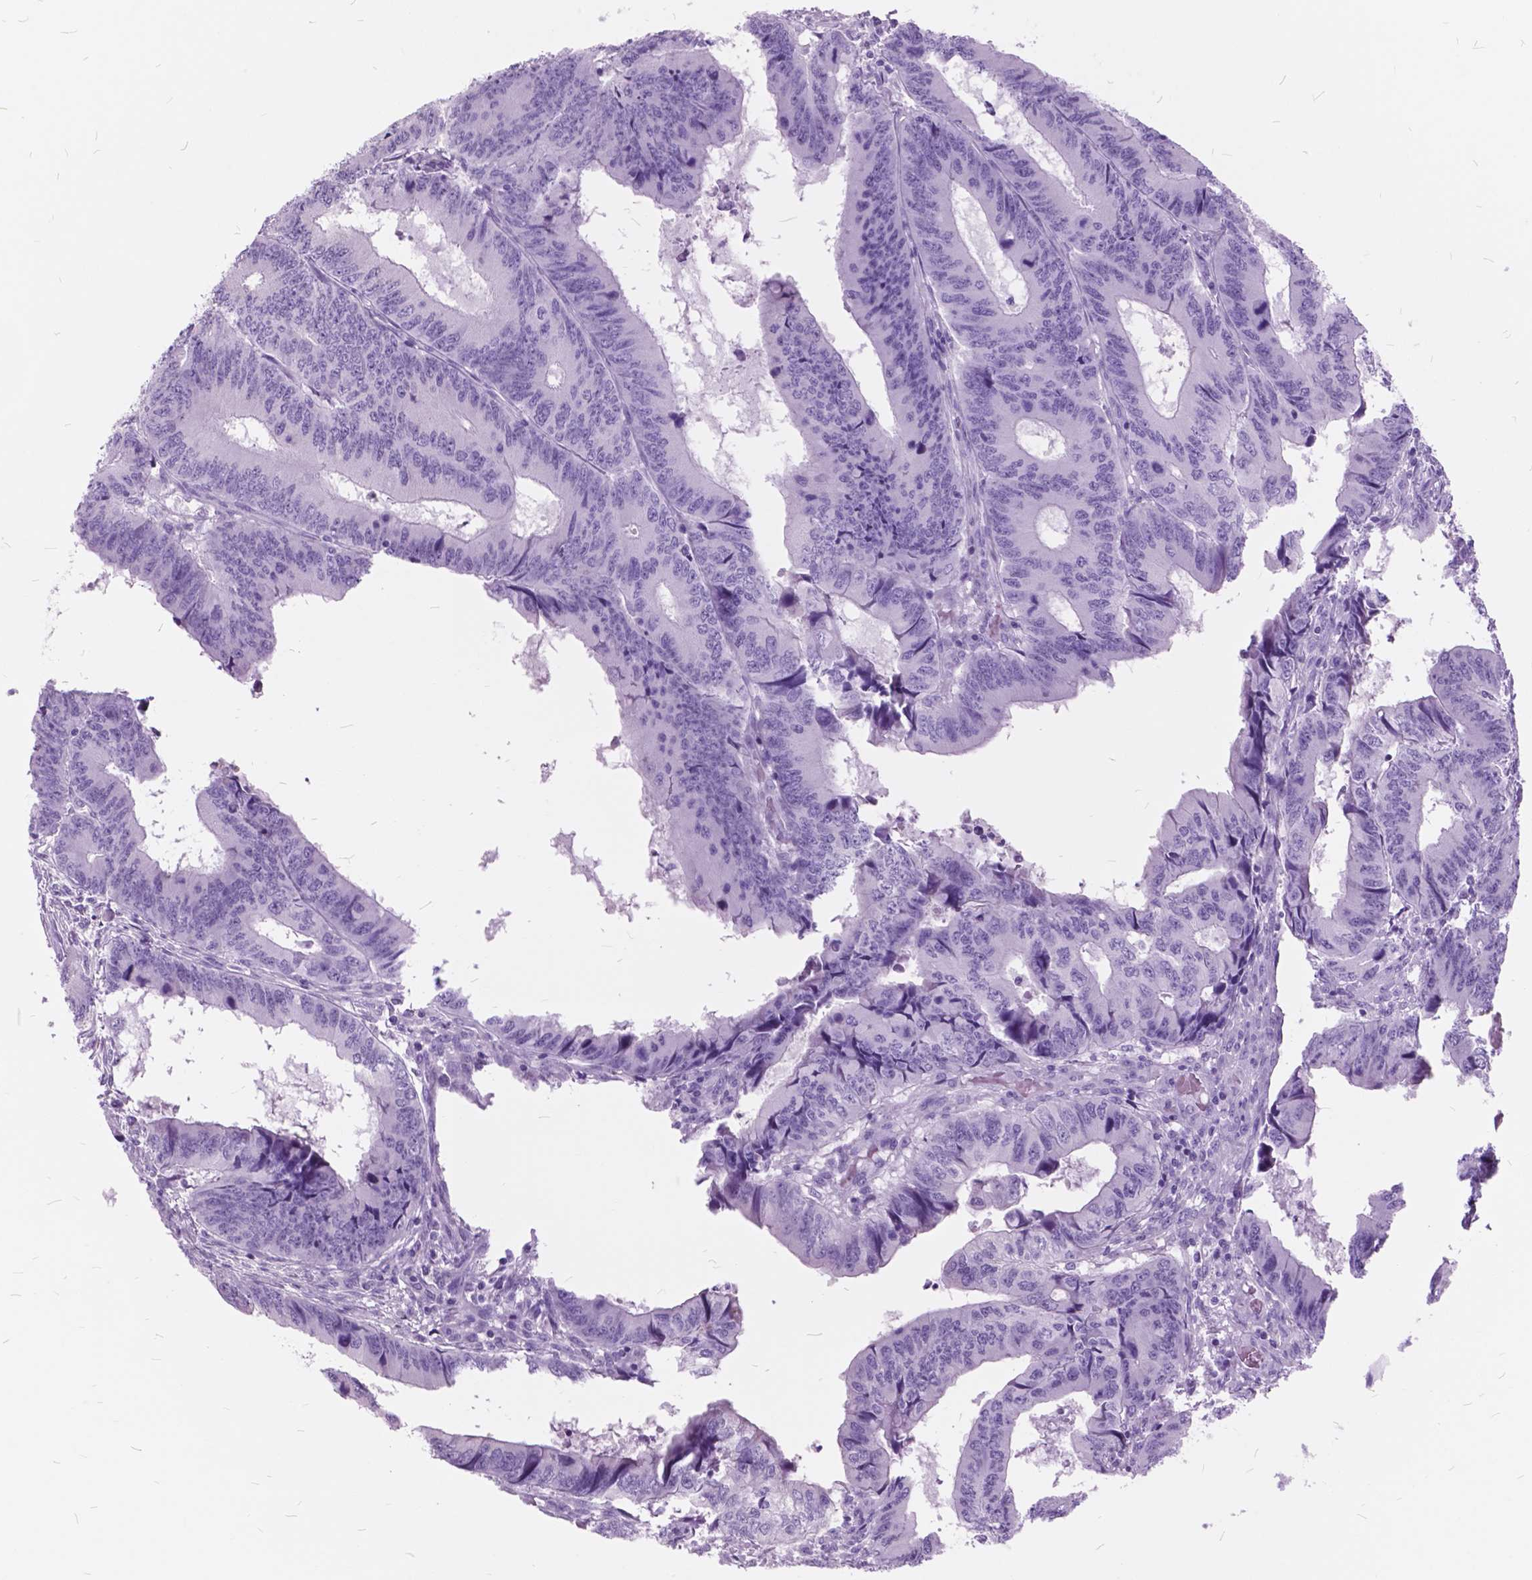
{"staining": {"intensity": "negative", "quantity": "none", "location": "none"}, "tissue": "colorectal cancer", "cell_type": "Tumor cells", "image_type": "cancer", "snomed": [{"axis": "morphology", "description": "Adenocarcinoma, NOS"}, {"axis": "topography", "description": "Colon"}], "caption": "Immunohistochemical staining of human adenocarcinoma (colorectal) displays no significant positivity in tumor cells.", "gene": "GDF9", "patient": {"sex": "male", "age": 53}}